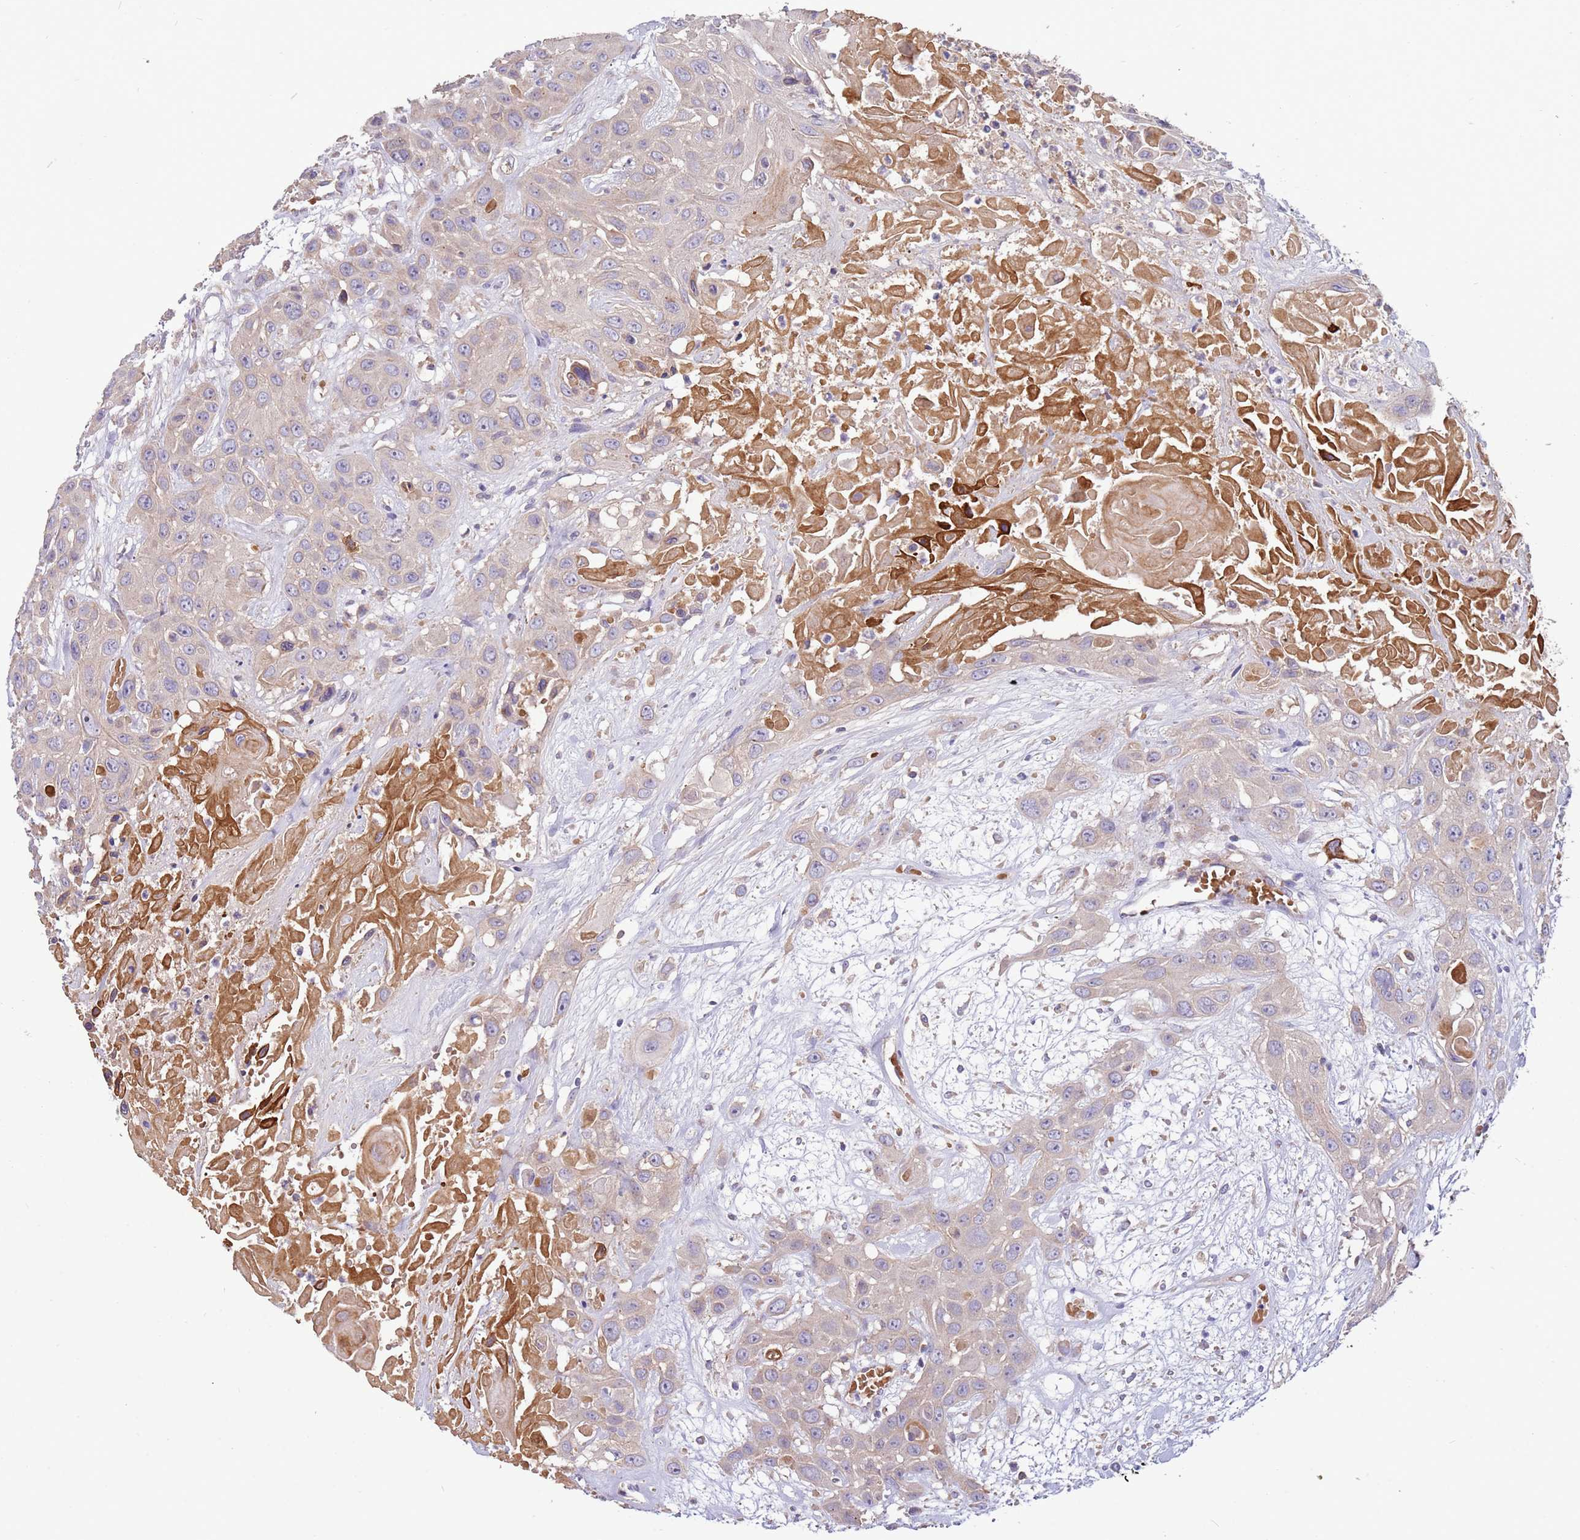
{"staining": {"intensity": "weak", "quantity": "<25%", "location": "cytoplasmic/membranous"}, "tissue": "head and neck cancer", "cell_type": "Tumor cells", "image_type": "cancer", "snomed": [{"axis": "morphology", "description": "Squamous cell carcinoma, NOS"}, {"axis": "topography", "description": "Head-Neck"}], "caption": "IHC image of neoplastic tissue: head and neck cancer stained with DAB (3,3'-diaminobenzidine) reveals no significant protein staining in tumor cells.", "gene": "TRMO", "patient": {"sex": "male", "age": 81}}